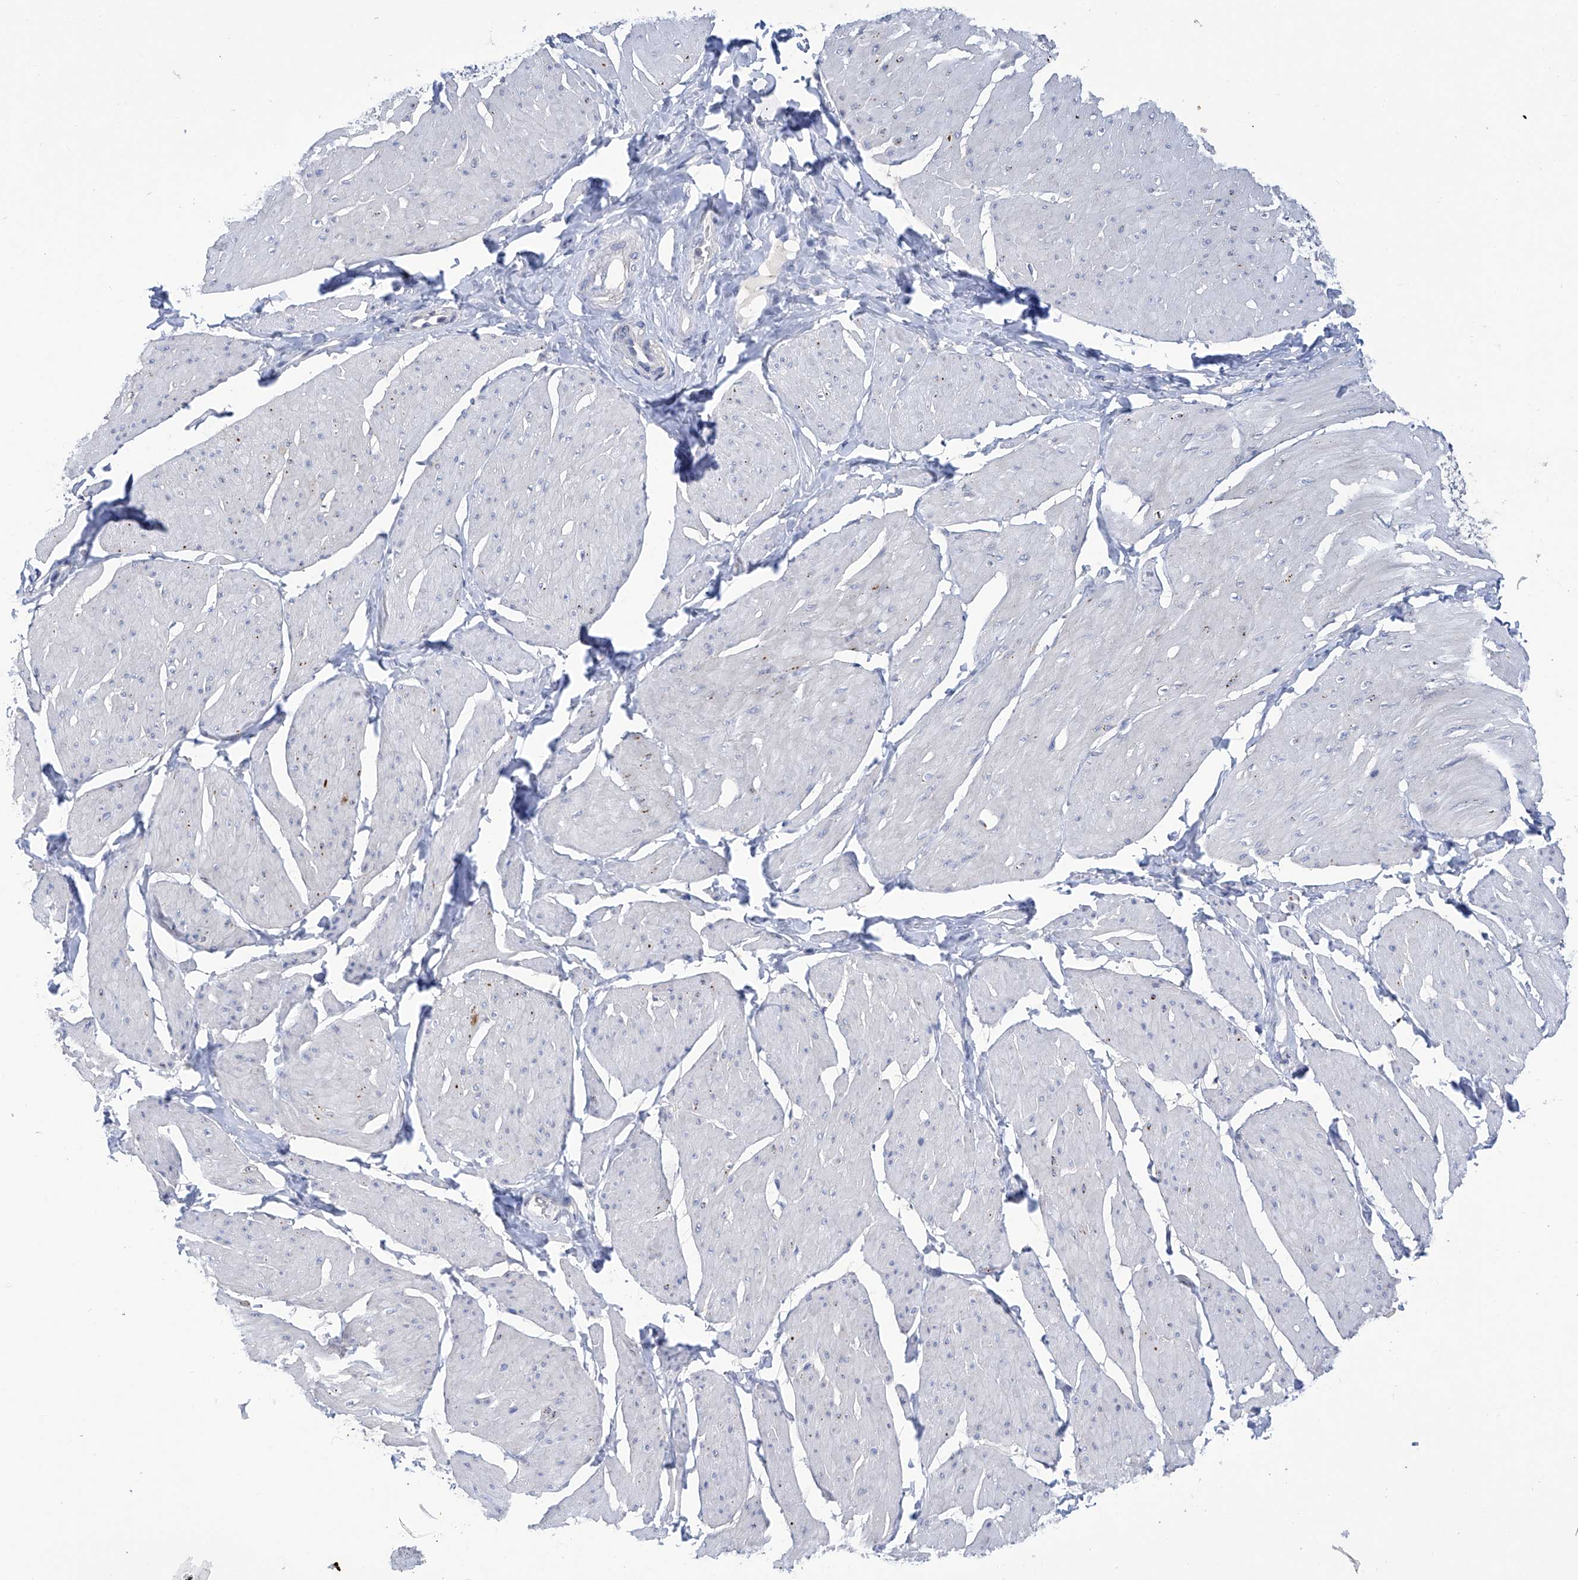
{"staining": {"intensity": "negative", "quantity": "none", "location": "none"}, "tissue": "smooth muscle", "cell_type": "Smooth muscle cells", "image_type": "normal", "snomed": [{"axis": "morphology", "description": "Urothelial carcinoma, High grade"}, {"axis": "topography", "description": "Urinary bladder"}], "caption": "Immunohistochemistry image of unremarkable smooth muscle stained for a protein (brown), which reveals no positivity in smooth muscle cells. (IHC, brightfield microscopy, high magnification).", "gene": "PHF20", "patient": {"sex": "male", "age": 46}}